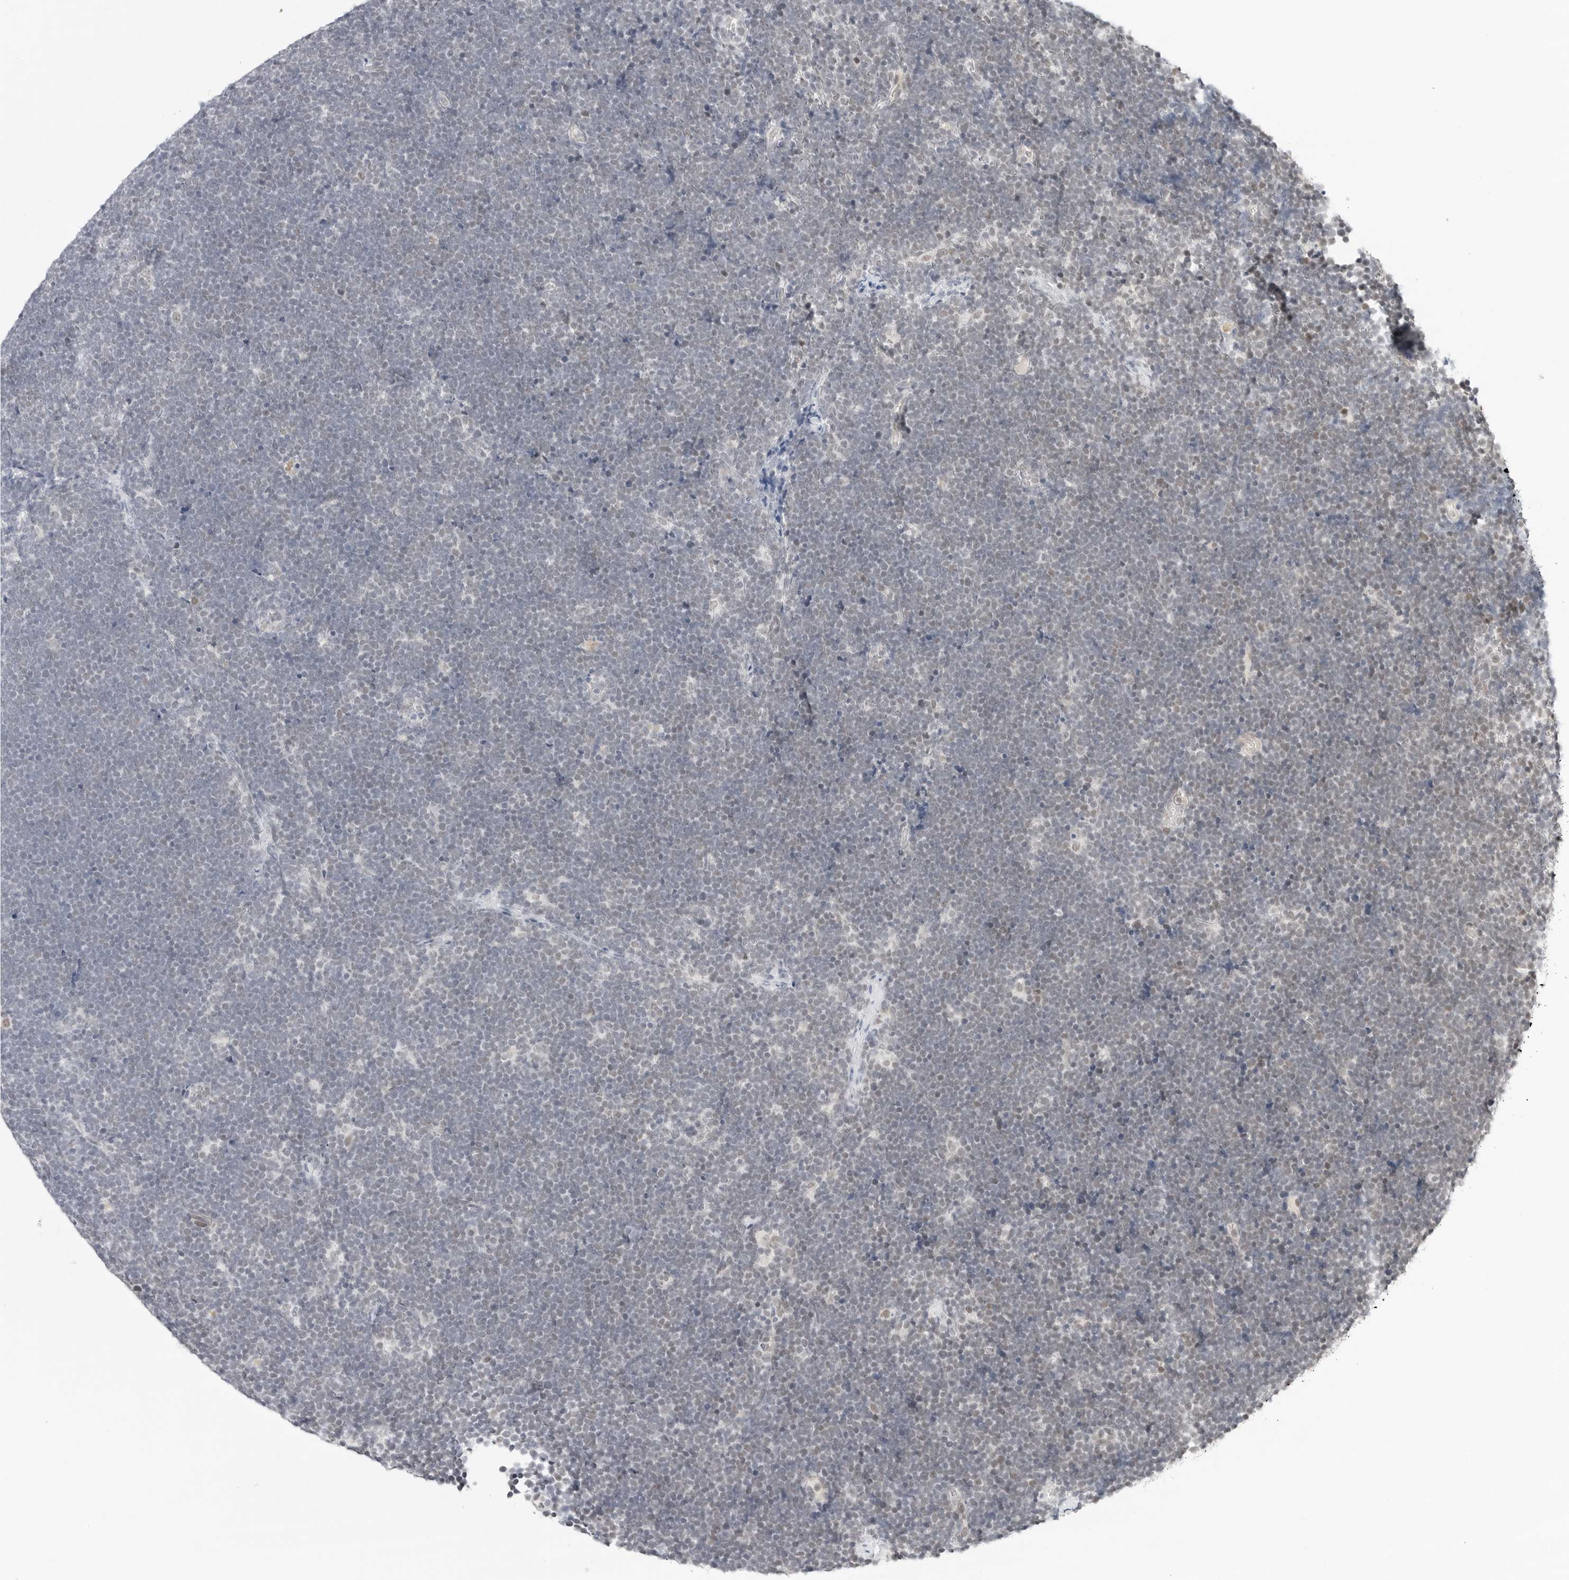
{"staining": {"intensity": "negative", "quantity": "none", "location": "none"}, "tissue": "lymphoma", "cell_type": "Tumor cells", "image_type": "cancer", "snomed": [{"axis": "morphology", "description": "Malignant lymphoma, non-Hodgkin's type, High grade"}, {"axis": "topography", "description": "Lymph node"}], "caption": "High magnification brightfield microscopy of malignant lymphoma, non-Hodgkin's type (high-grade) stained with DAB (3,3'-diaminobenzidine) (brown) and counterstained with hematoxylin (blue): tumor cells show no significant expression.", "gene": "TSEN2", "patient": {"sex": "male", "age": 13}}